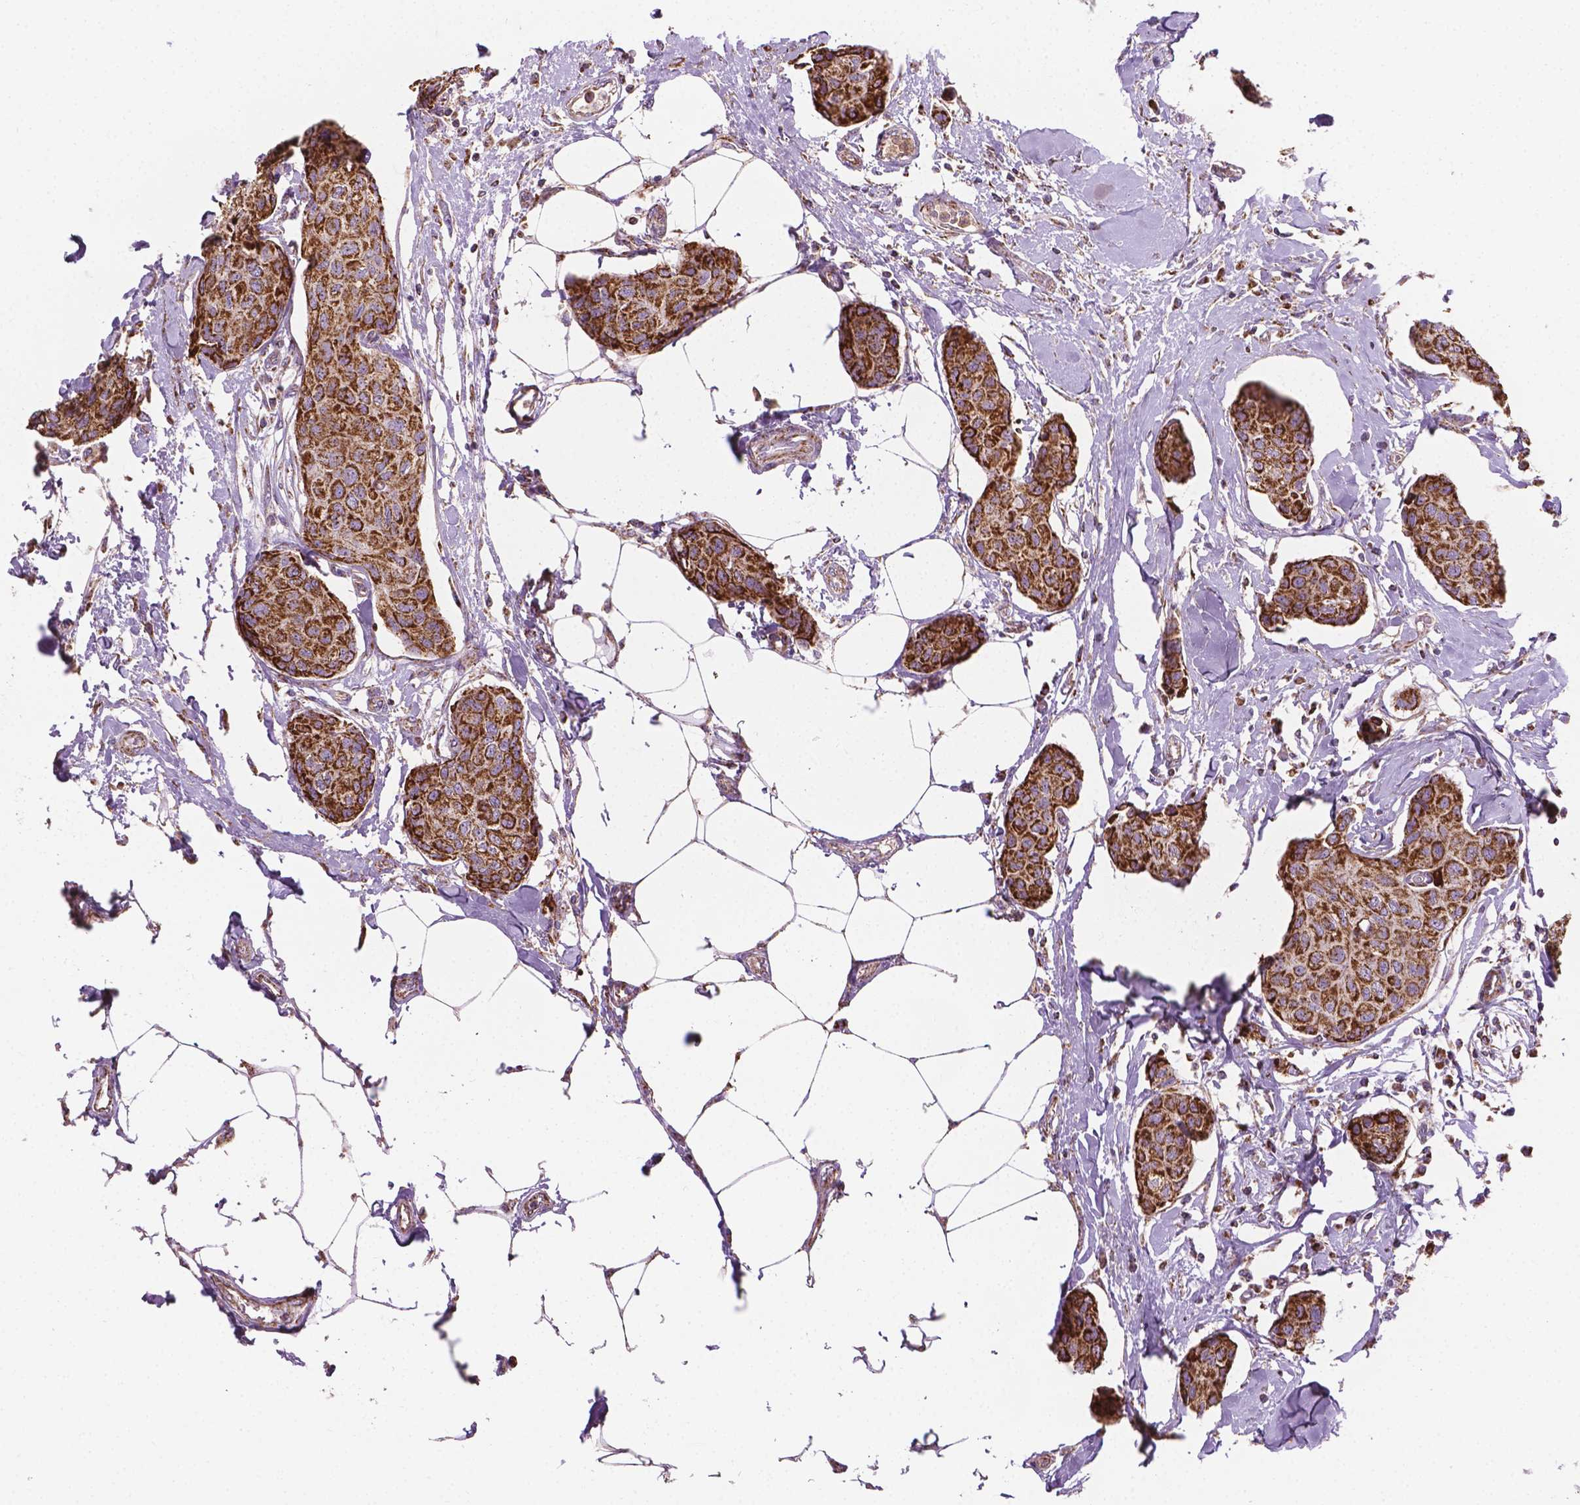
{"staining": {"intensity": "strong", "quantity": ">75%", "location": "cytoplasmic/membranous"}, "tissue": "breast cancer", "cell_type": "Tumor cells", "image_type": "cancer", "snomed": [{"axis": "morphology", "description": "Duct carcinoma"}, {"axis": "topography", "description": "Breast"}], "caption": "Infiltrating ductal carcinoma (breast) tissue shows strong cytoplasmic/membranous expression in approximately >75% of tumor cells (IHC, brightfield microscopy, high magnification).", "gene": "PIBF1", "patient": {"sex": "female", "age": 80}}